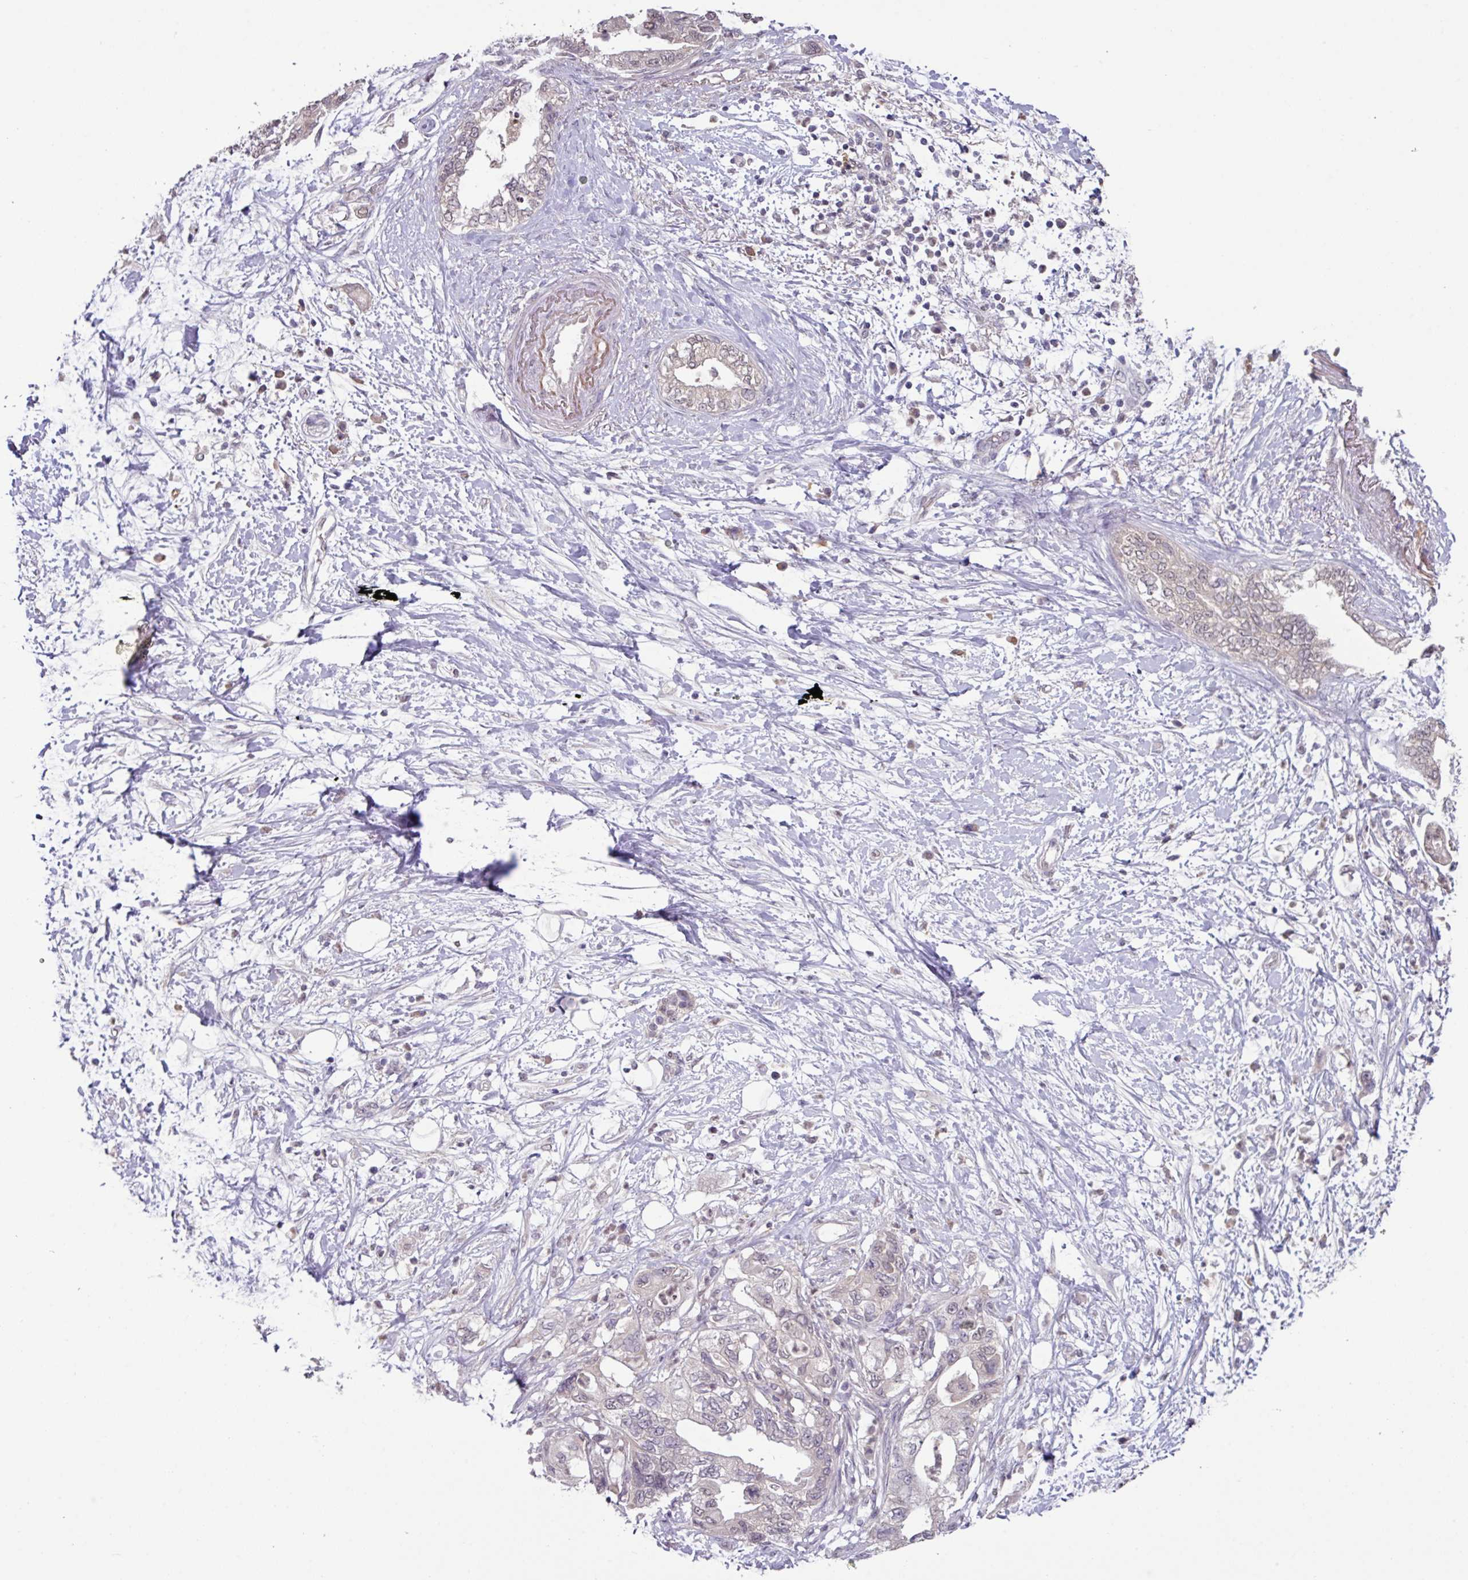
{"staining": {"intensity": "negative", "quantity": "none", "location": "none"}, "tissue": "pancreatic cancer", "cell_type": "Tumor cells", "image_type": "cancer", "snomed": [{"axis": "morphology", "description": "Adenocarcinoma, NOS"}, {"axis": "topography", "description": "Pancreas"}], "caption": "High power microscopy micrograph of an IHC micrograph of pancreatic cancer (adenocarcinoma), revealing no significant expression in tumor cells.", "gene": "SLC5A10", "patient": {"sex": "female", "age": 73}}